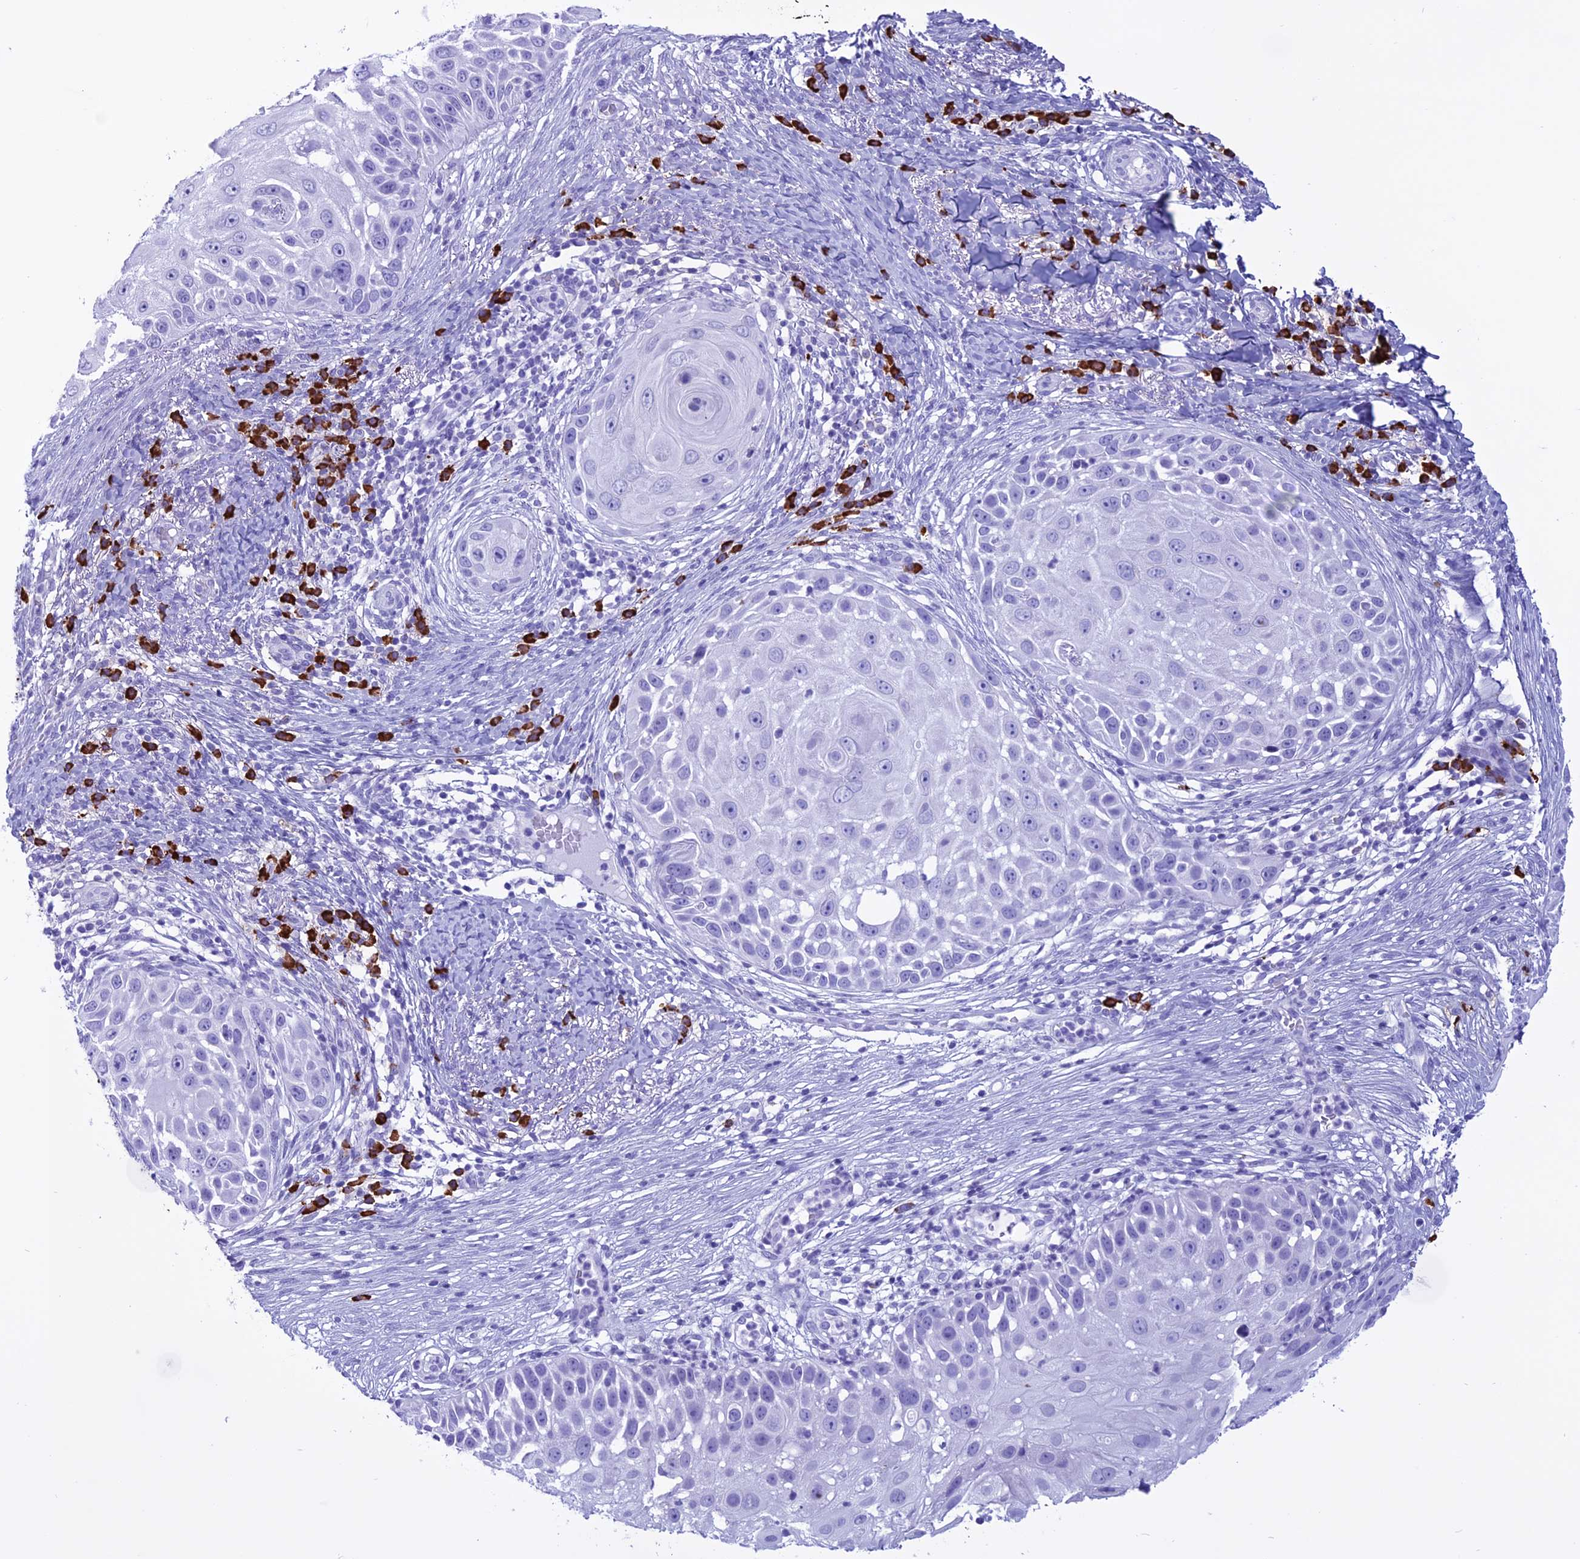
{"staining": {"intensity": "negative", "quantity": "none", "location": "none"}, "tissue": "skin cancer", "cell_type": "Tumor cells", "image_type": "cancer", "snomed": [{"axis": "morphology", "description": "Squamous cell carcinoma, NOS"}, {"axis": "topography", "description": "Skin"}], "caption": "Immunohistochemical staining of human skin cancer (squamous cell carcinoma) shows no significant positivity in tumor cells.", "gene": "MZB1", "patient": {"sex": "female", "age": 44}}